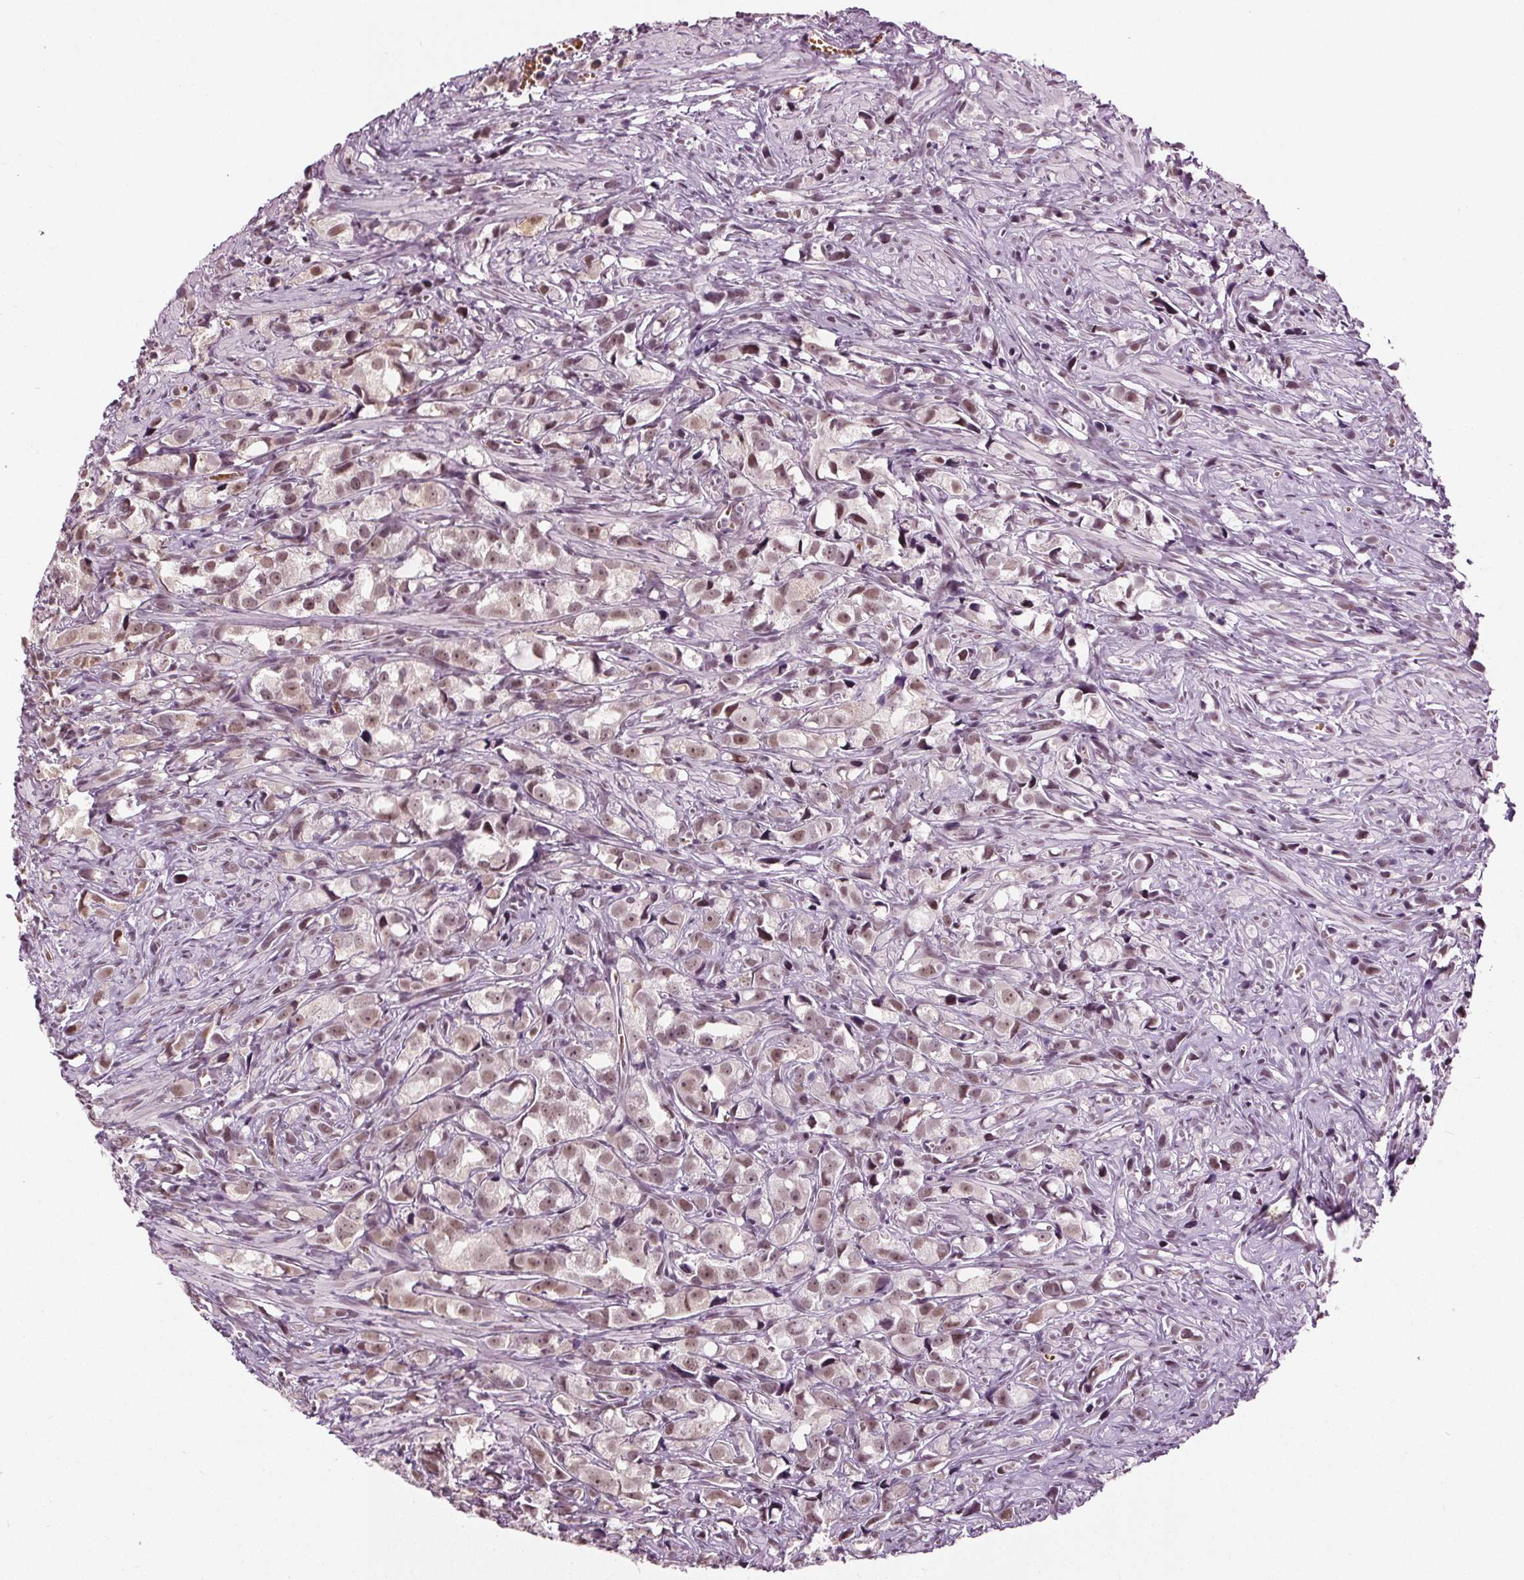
{"staining": {"intensity": "moderate", "quantity": ">75%", "location": "nuclear"}, "tissue": "prostate cancer", "cell_type": "Tumor cells", "image_type": "cancer", "snomed": [{"axis": "morphology", "description": "Adenocarcinoma, High grade"}, {"axis": "topography", "description": "Prostate"}], "caption": "Prostate adenocarcinoma (high-grade) tissue displays moderate nuclear staining in about >75% of tumor cells, visualized by immunohistochemistry.", "gene": "IWS1", "patient": {"sex": "male", "age": 75}}